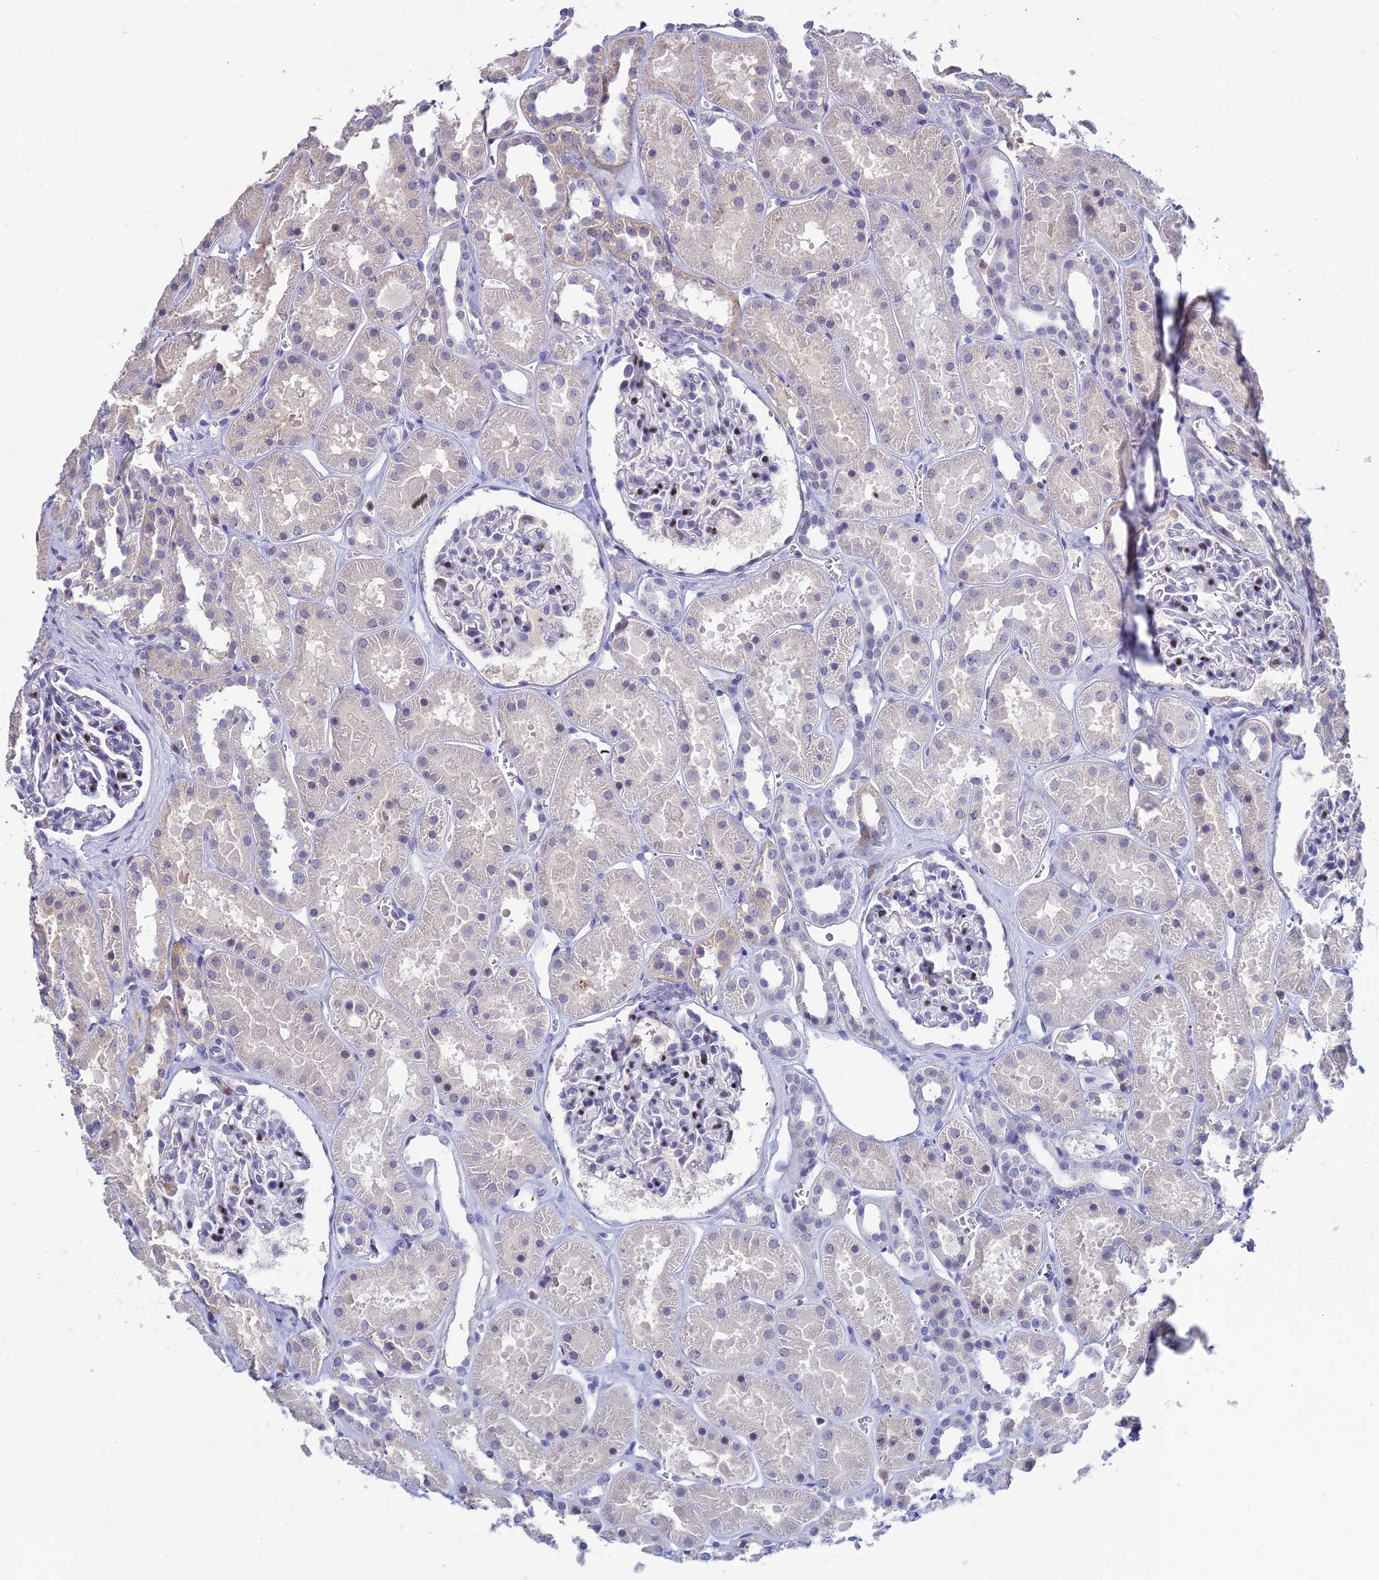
{"staining": {"intensity": "moderate", "quantity": "<25%", "location": "nuclear"}, "tissue": "kidney", "cell_type": "Cells in glomeruli", "image_type": "normal", "snomed": [{"axis": "morphology", "description": "Normal tissue, NOS"}, {"axis": "topography", "description": "Kidney"}], "caption": "IHC photomicrograph of normal human kidney stained for a protein (brown), which shows low levels of moderate nuclear expression in about <25% of cells in glomeruli.", "gene": "GOLGA6A", "patient": {"sex": "female", "age": 41}}